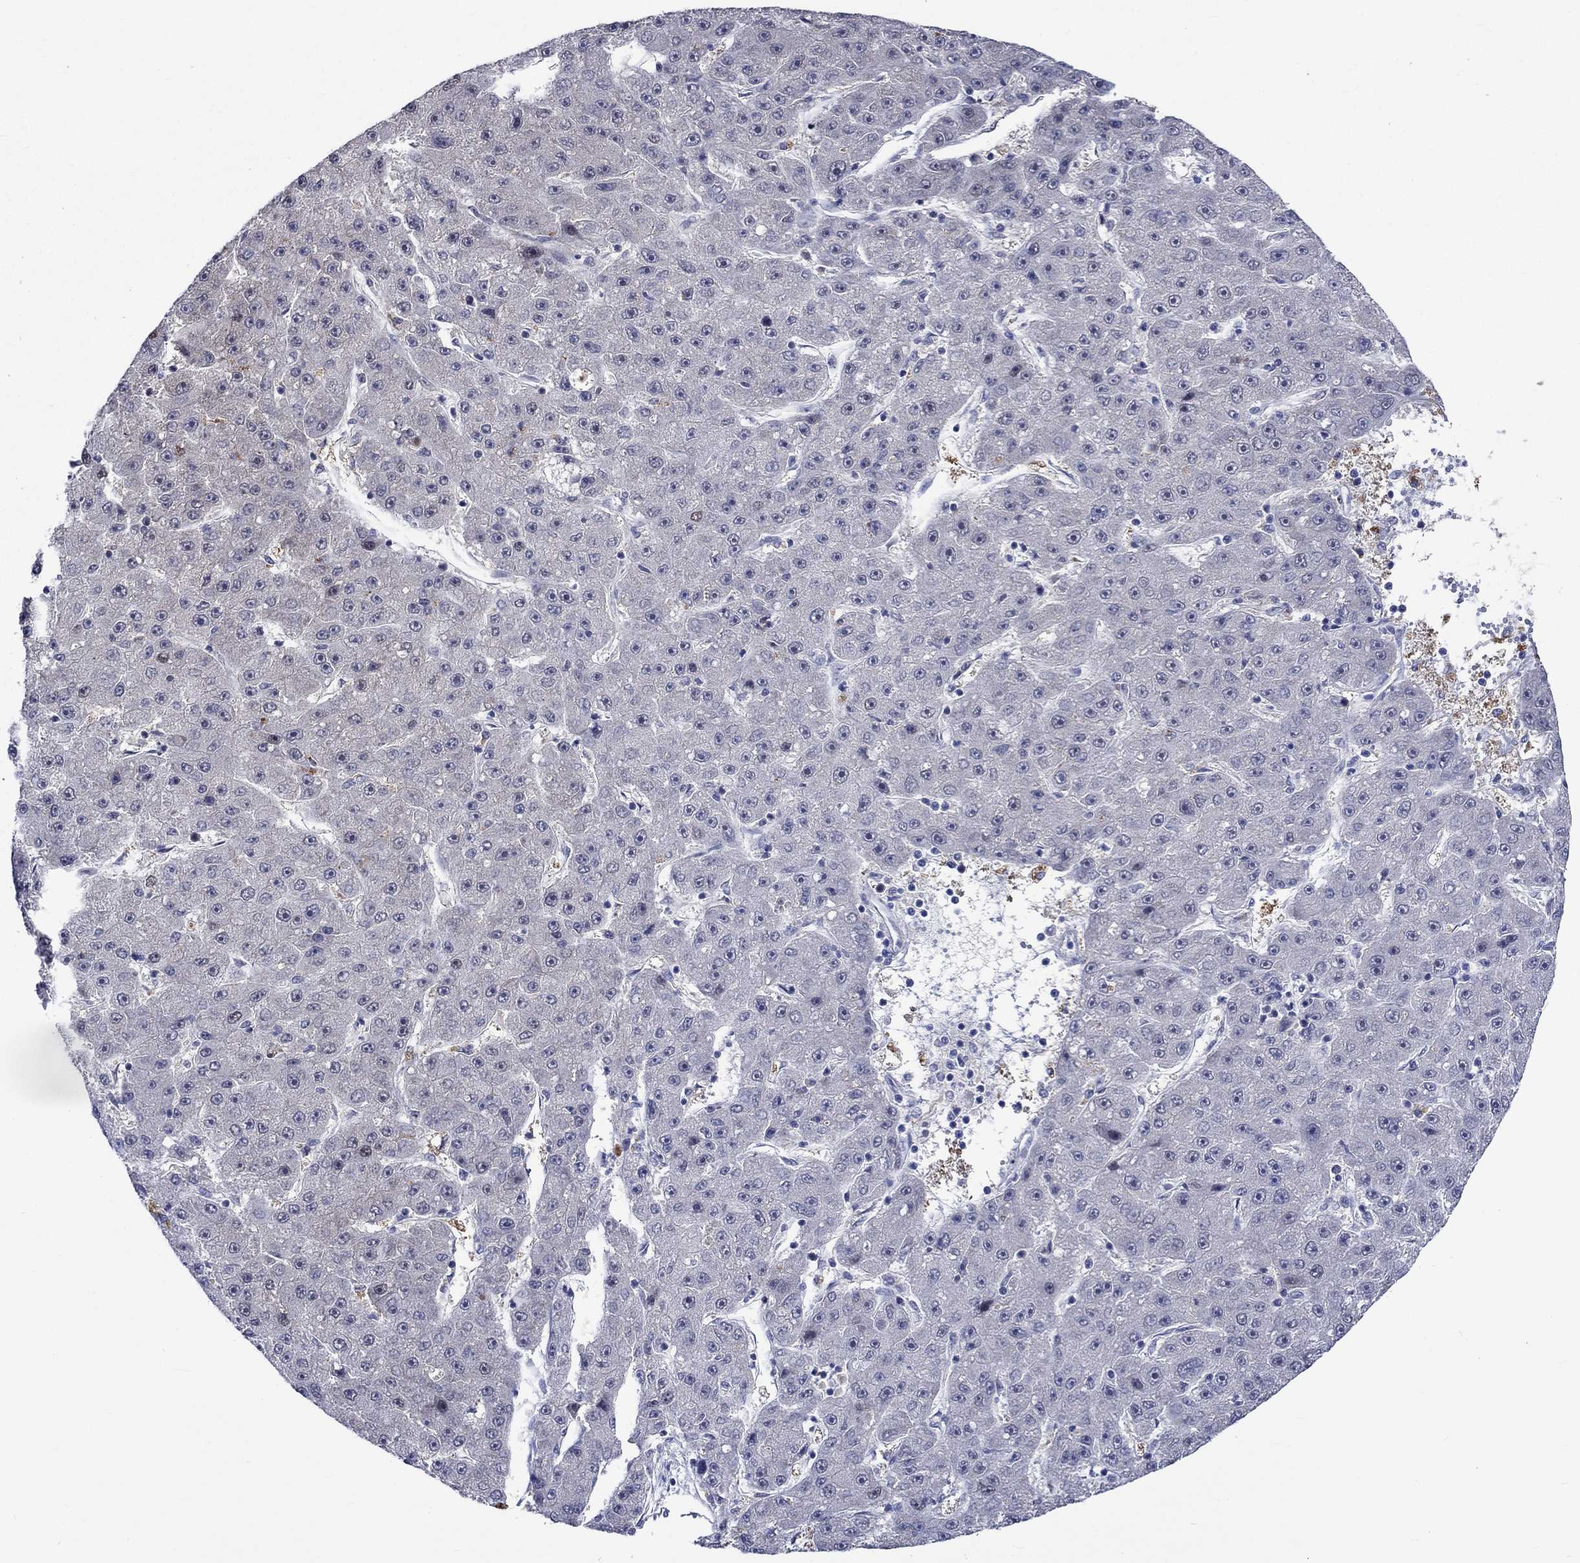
{"staining": {"intensity": "negative", "quantity": "none", "location": "none"}, "tissue": "liver cancer", "cell_type": "Tumor cells", "image_type": "cancer", "snomed": [{"axis": "morphology", "description": "Carcinoma, Hepatocellular, NOS"}, {"axis": "topography", "description": "Liver"}], "caption": "DAB (3,3'-diaminobenzidine) immunohistochemical staining of human liver hepatocellular carcinoma shows no significant staining in tumor cells. The staining is performed using DAB (3,3'-diaminobenzidine) brown chromogen with nuclei counter-stained in using hematoxylin.", "gene": "E2F8", "patient": {"sex": "male", "age": 67}}